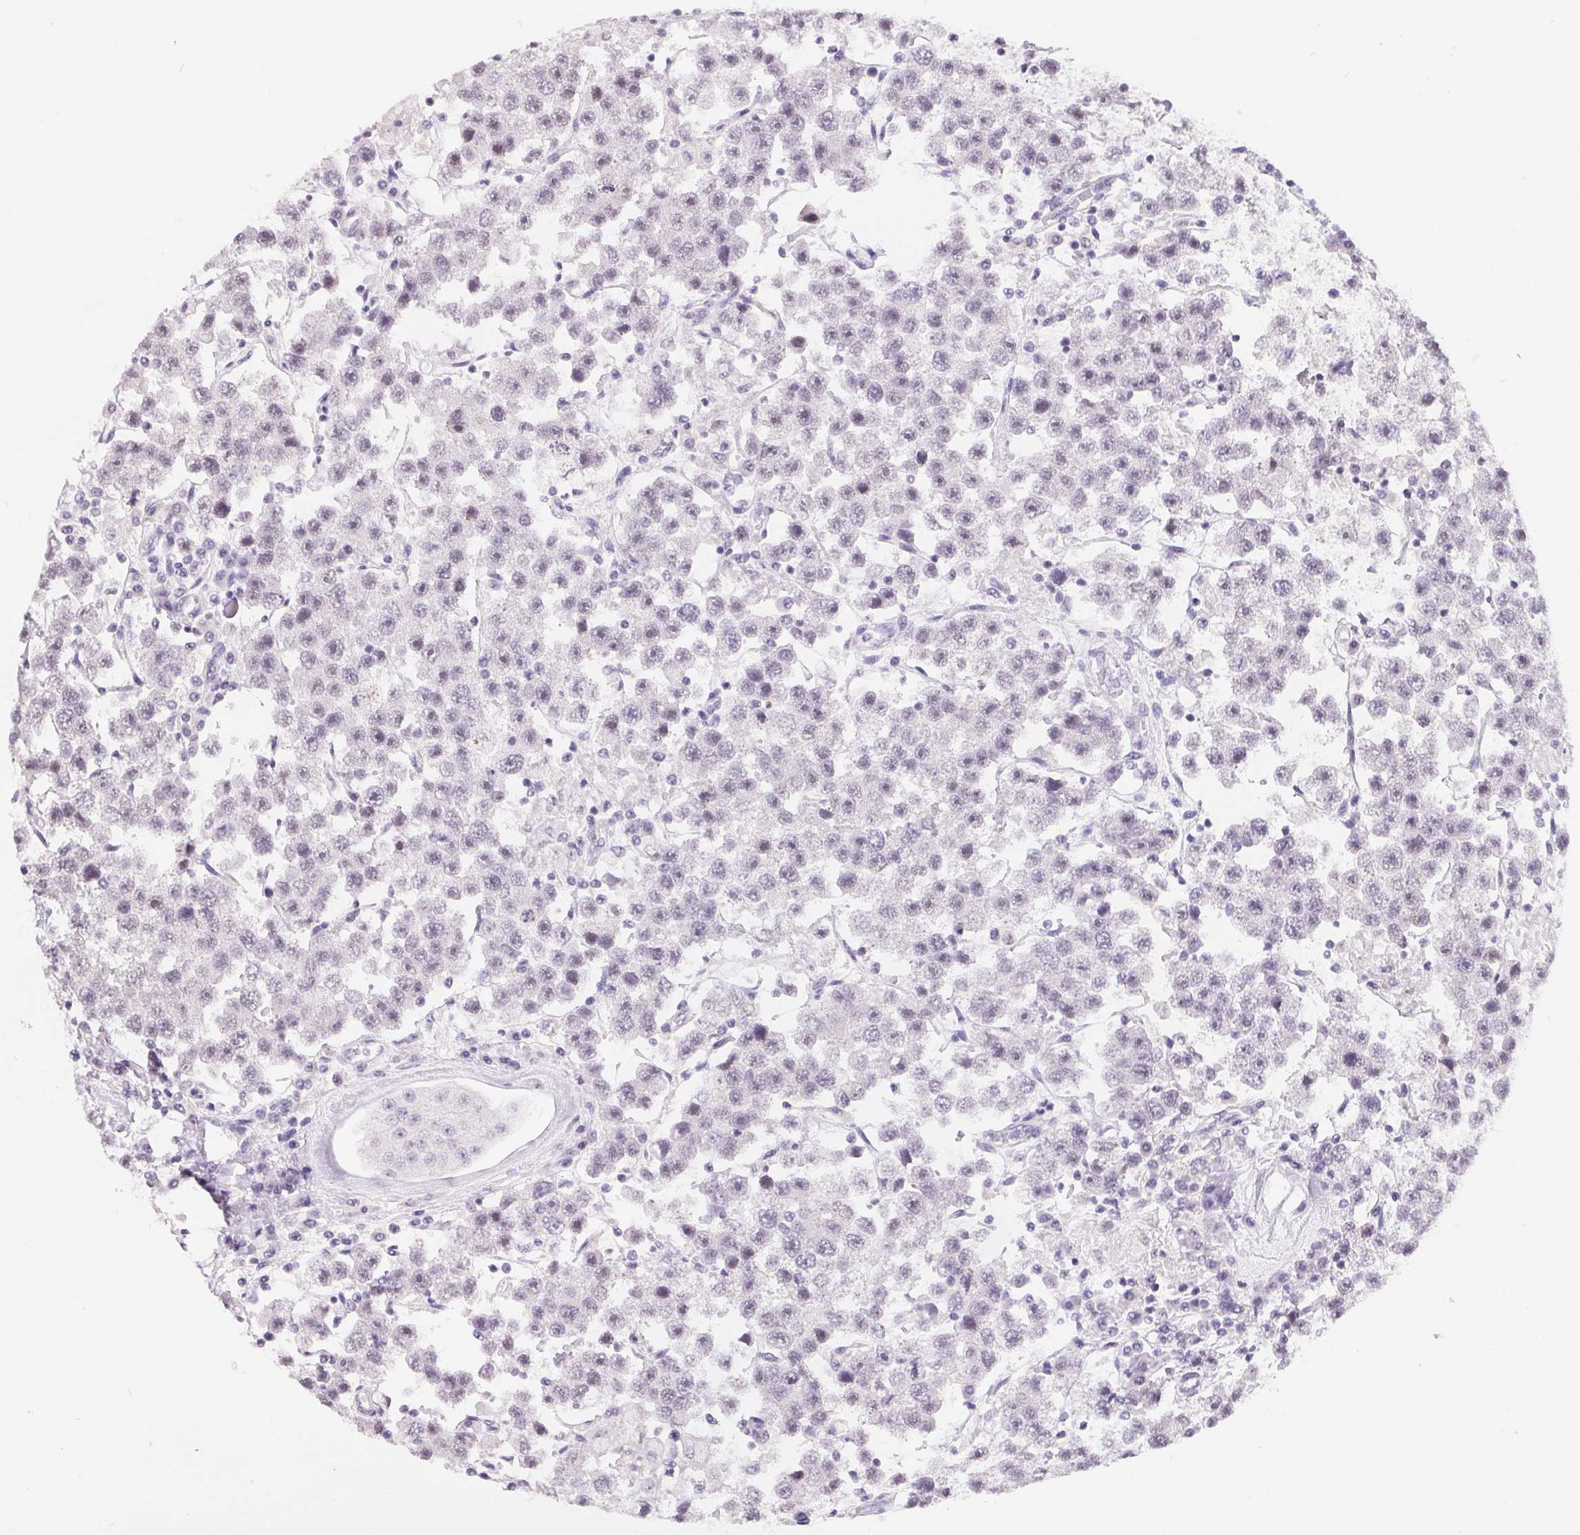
{"staining": {"intensity": "weak", "quantity": "<25%", "location": "nuclear"}, "tissue": "testis cancer", "cell_type": "Tumor cells", "image_type": "cancer", "snomed": [{"axis": "morphology", "description": "Seminoma, NOS"}, {"axis": "topography", "description": "Testis"}], "caption": "High power microscopy micrograph of an immunohistochemistry micrograph of testis cancer, revealing no significant positivity in tumor cells.", "gene": "LCA5L", "patient": {"sex": "male", "age": 45}}